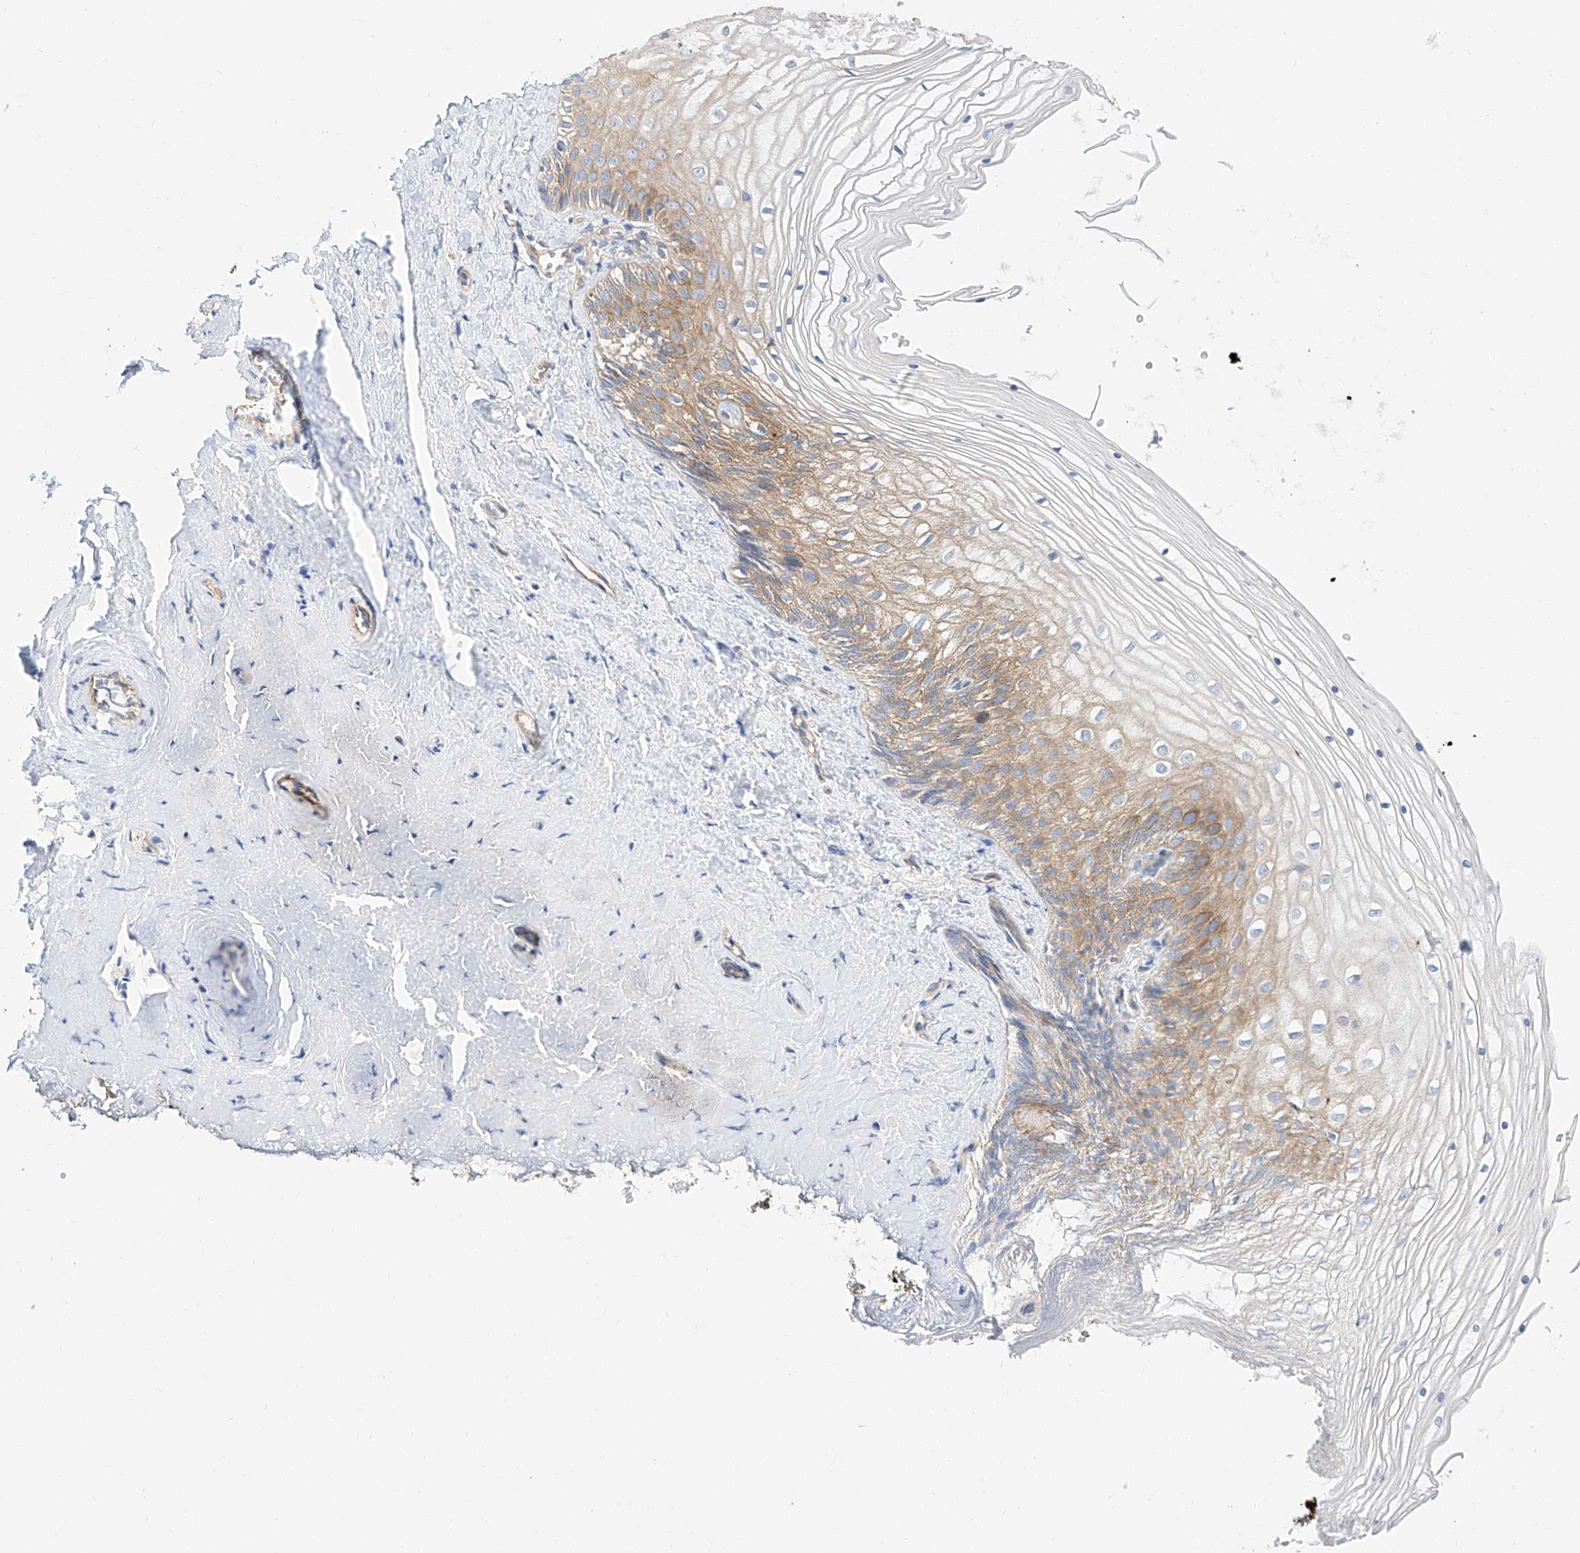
{"staining": {"intensity": "moderate", "quantity": "<25%", "location": "cytoplasmic/membranous"}, "tissue": "vagina", "cell_type": "Squamous epithelial cells", "image_type": "normal", "snomed": [{"axis": "morphology", "description": "Normal tissue, NOS"}, {"axis": "topography", "description": "Vagina"}, {"axis": "topography", "description": "Cervix"}], "caption": "This image exhibits benign vagina stained with IHC to label a protein in brown. The cytoplasmic/membranous of squamous epithelial cells show moderate positivity for the protein. Nuclei are counter-stained blue.", "gene": "GLMN", "patient": {"sex": "female", "age": 40}}